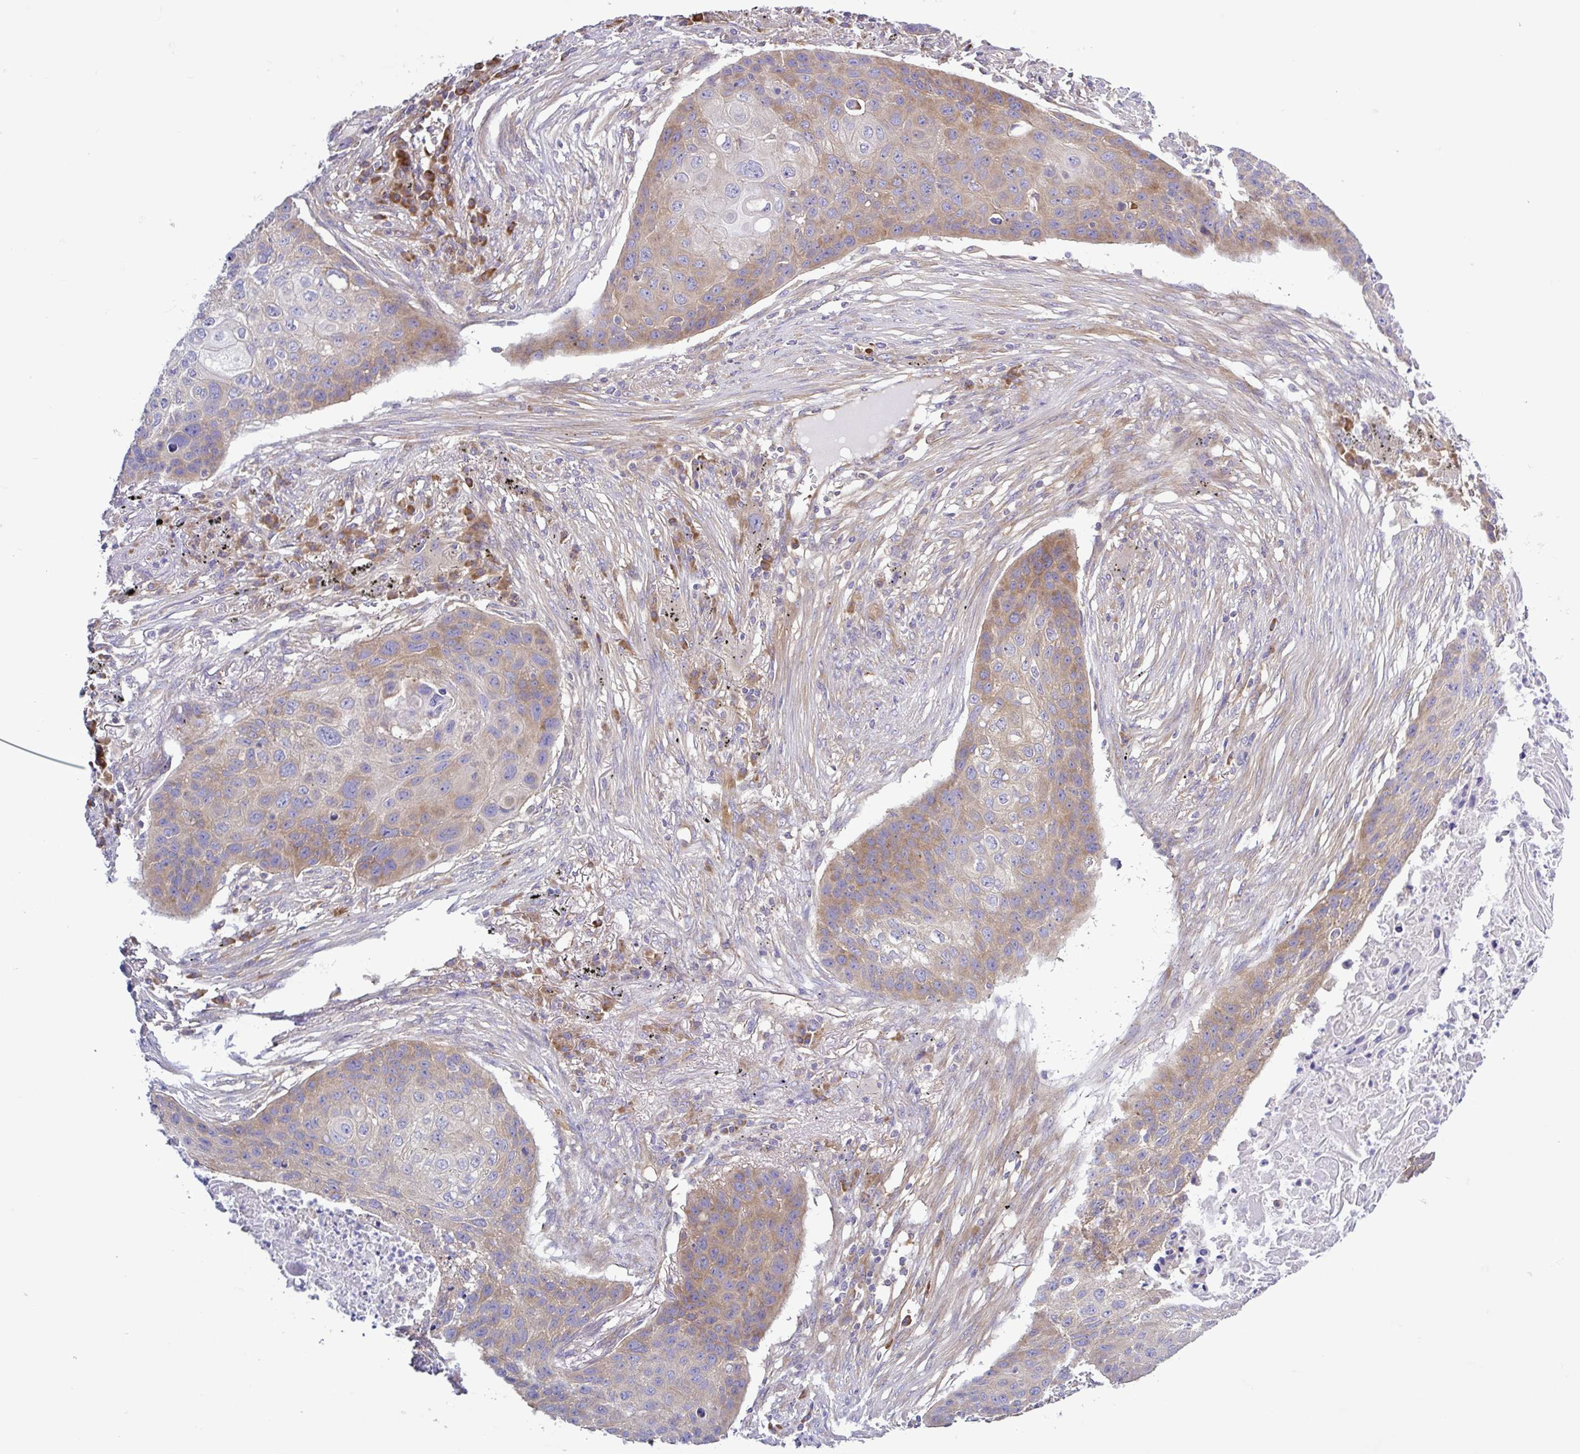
{"staining": {"intensity": "moderate", "quantity": "25%-75%", "location": "cytoplasmic/membranous"}, "tissue": "lung cancer", "cell_type": "Tumor cells", "image_type": "cancer", "snomed": [{"axis": "morphology", "description": "Squamous cell carcinoma, NOS"}, {"axis": "topography", "description": "Lung"}], "caption": "Protein staining of lung cancer tissue demonstrates moderate cytoplasmic/membranous staining in approximately 25%-75% of tumor cells.", "gene": "LARS1", "patient": {"sex": "female", "age": 63}}